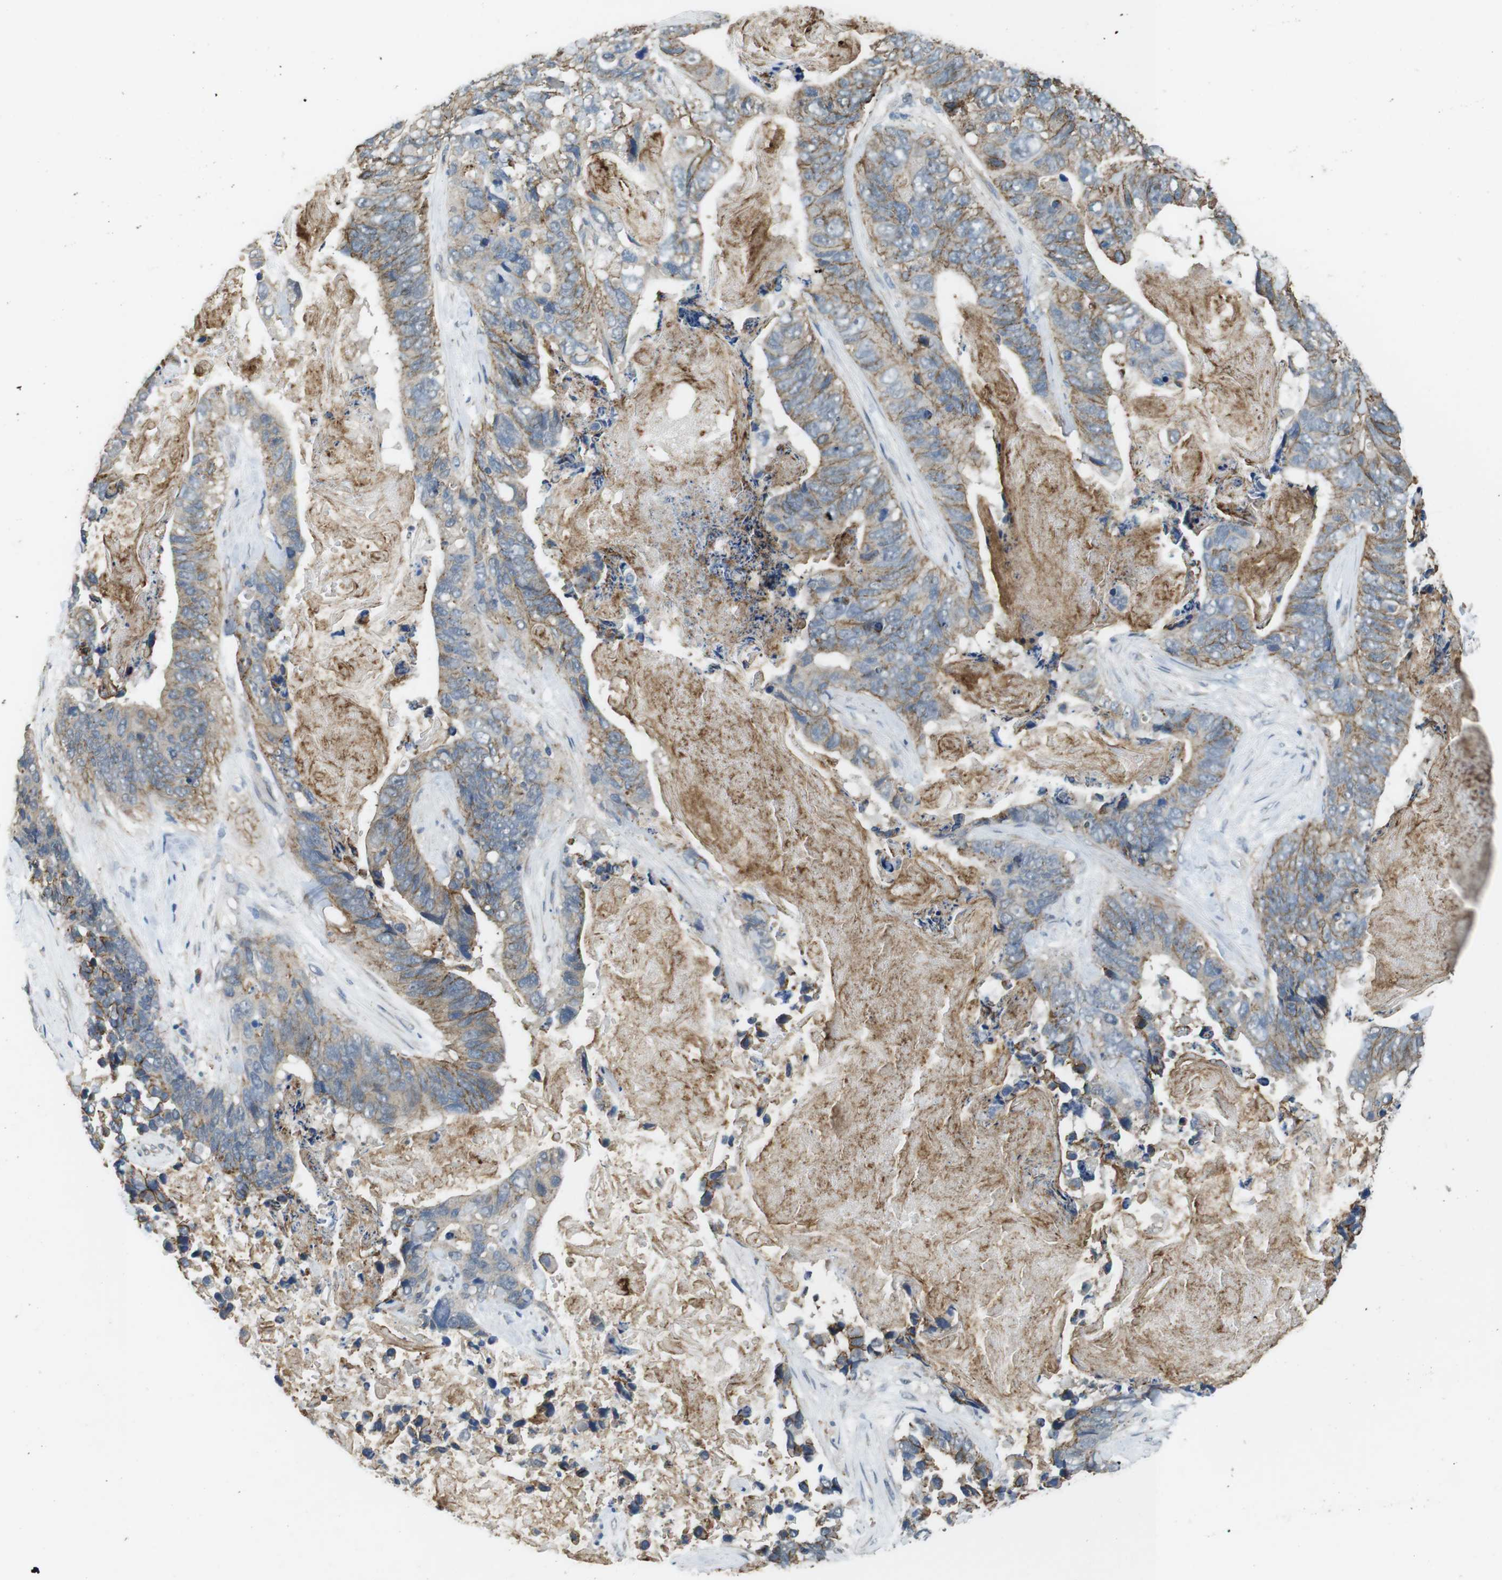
{"staining": {"intensity": "weak", "quantity": ">75%", "location": "cytoplasmic/membranous"}, "tissue": "stomach cancer", "cell_type": "Tumor cells", "image_type": "cancer", "snomed": [{"axis": "morphology", "description": "Adenocarcinoma, NOS"}, {"axis": "topography", "description": "Stomach"}], "caption": "Human stomach cancer (adenocarcinoma) stained with a protein marker exhibits weak staining in tumor cells.", "gene": "CLDN7", "patient": {"sex": "female", "age": 89}}